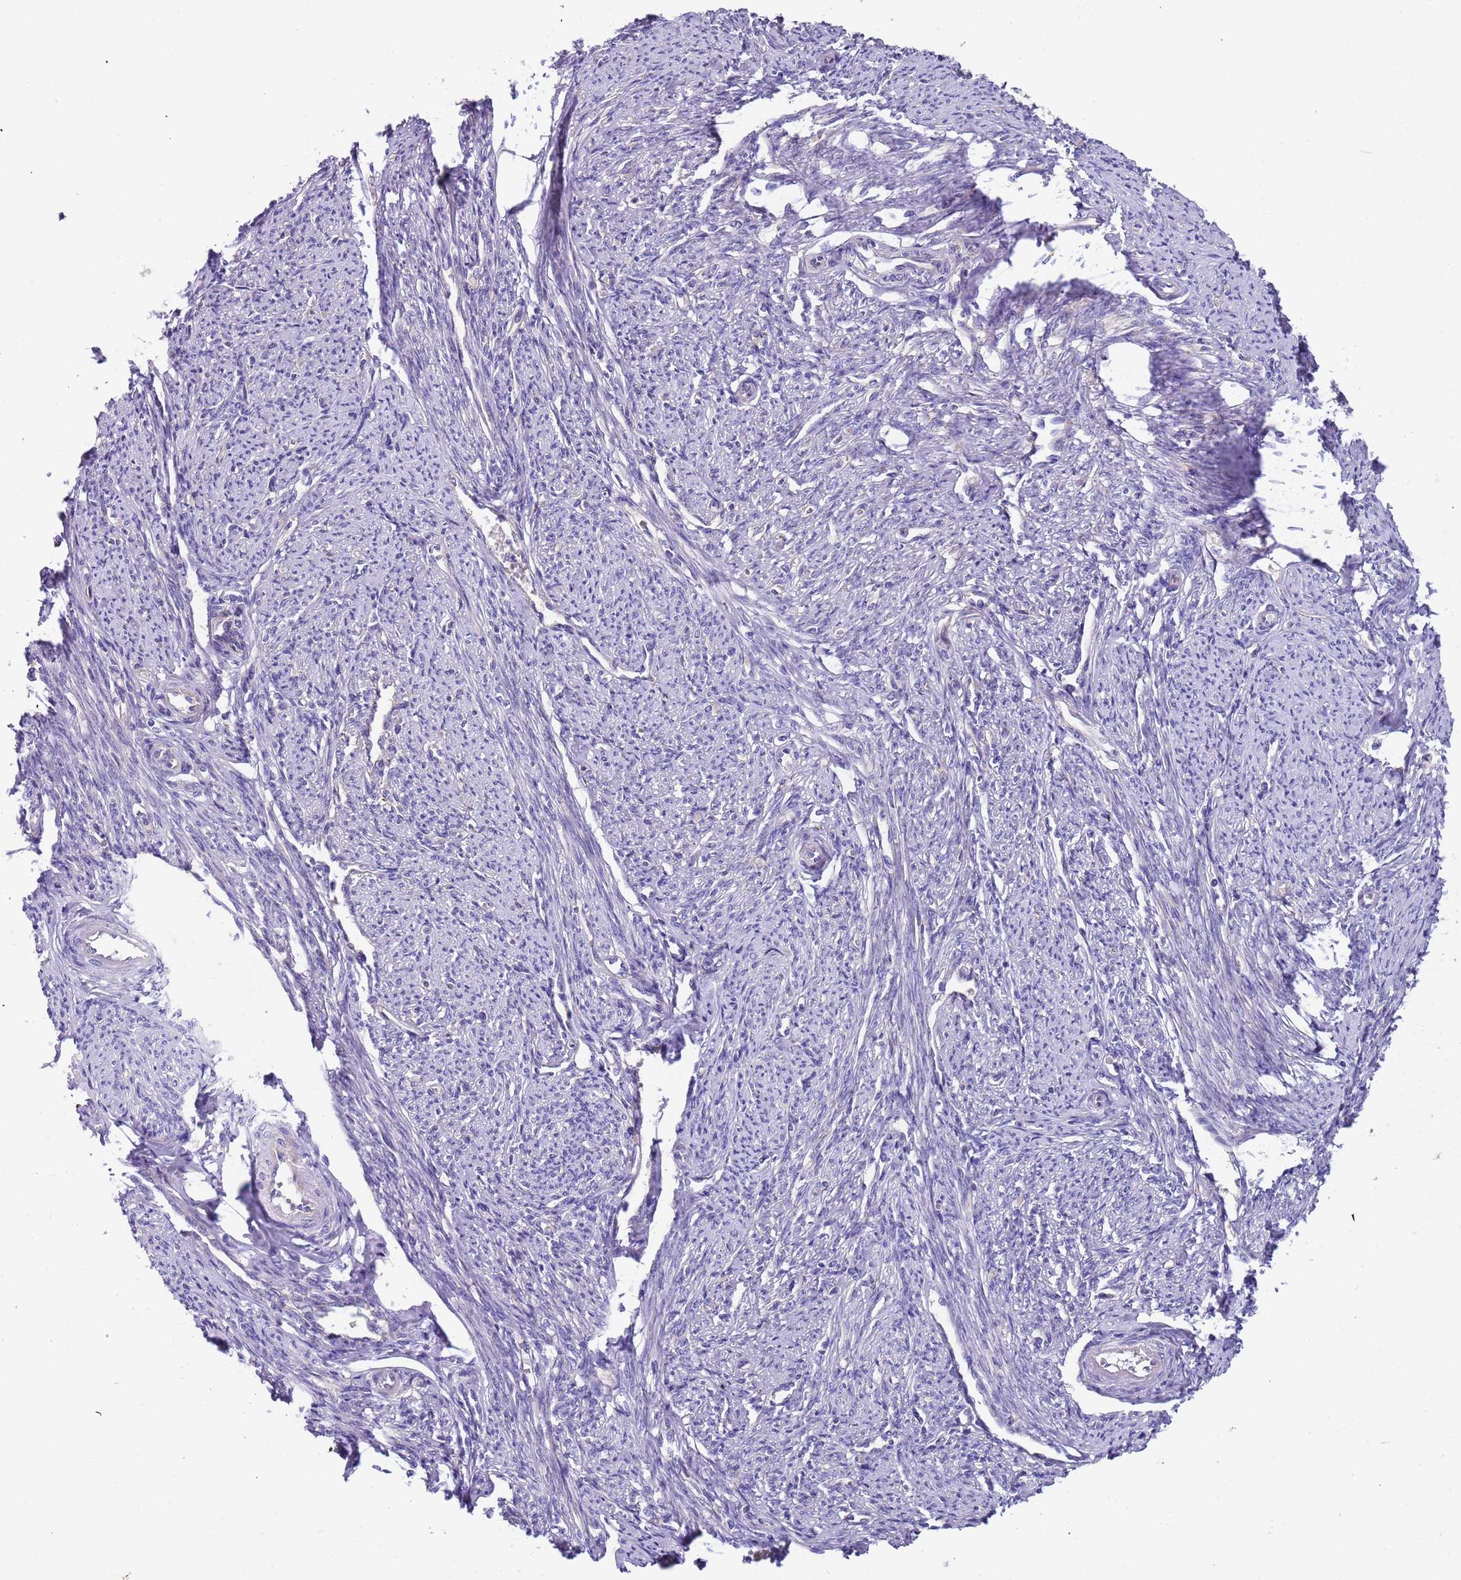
{"staining": {"intensity": "weak", "quantity": "25%-75%", "location": "cytoplasmic/membranous"}, "tissue": "smooth muscle", "cell_type": "Smooth muscle cells", "image_type": "normal", "snomed": [{"axis": "morphology", "description": "Normal tissue, NOS"}, {"axis": "topography", "description": "Smooth muscle"}, {"axis": "topography", "description": "Uterus"}], "caption": "Immunohistochemistry (IHC) histopathology image of normal human smooth muscle stained for a protein (brown), which exhibits low levels of weak cytoplasmic/membranous positivity in about 25%-75% of smooth muscle cells.", "gene": "LAMB4", "patient": {"sex": "female", "age": 59}}